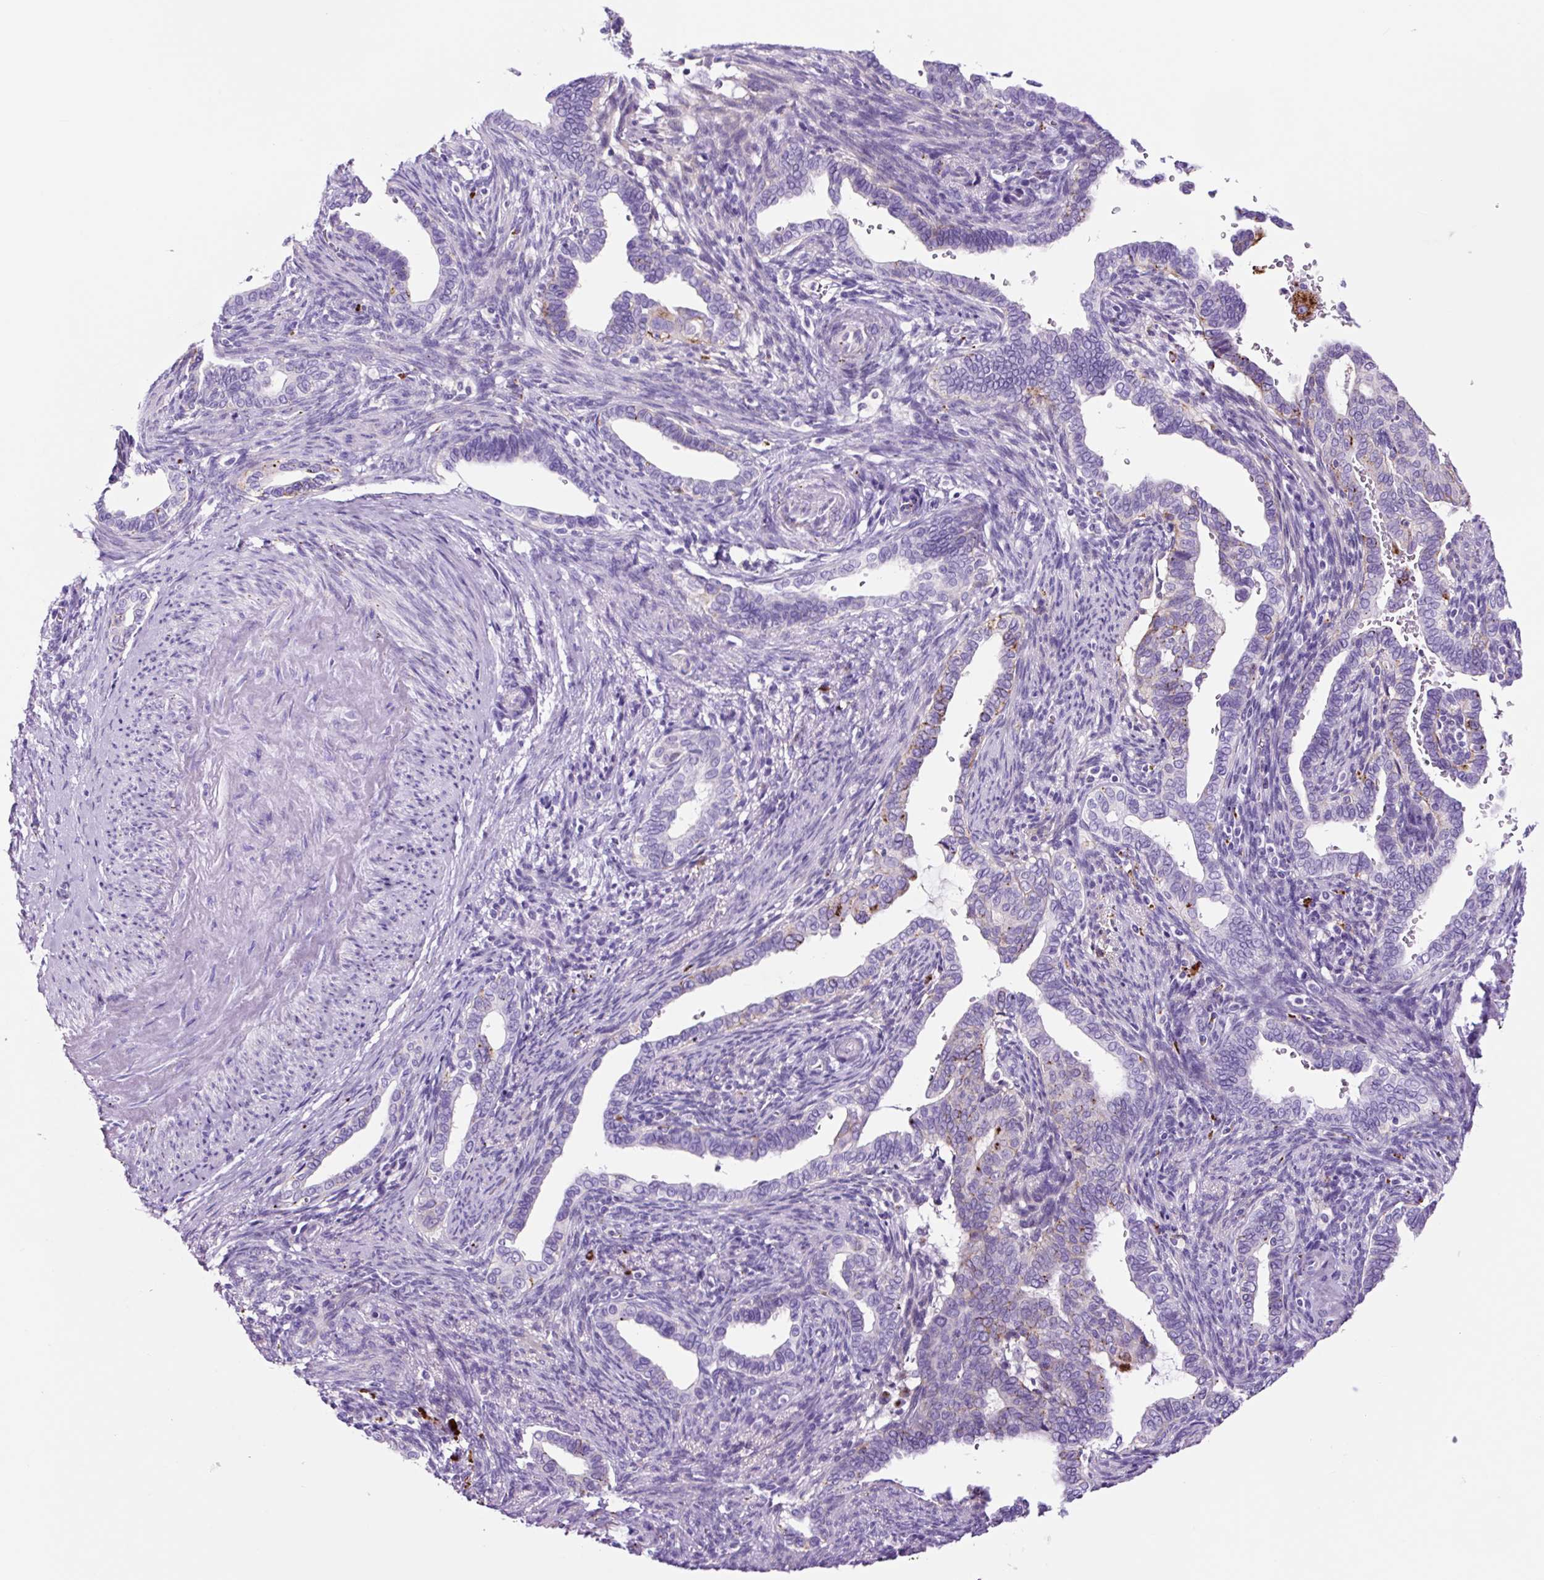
{"staining": {"intensity": "negative", "quantity": "none", "location": "none"}, "tissue": "cervical cancer", "cell_type": "Tumor cells", "image_type": "cancer", "snomed": [{"axis": "morphology", "description": "Adenocarcinoma, NOS"}, {"axis": "morphology", "description": "Adenocarcinoma, Low grade"}, {"axis": "topography", "description": "Cervix"}], "caption": "Immunohistochemical staining of cervical adenocarcinoma shows no significant positivity in tumor cells. (DAB immunohistochemistry visualized using brightfield microscopy, high magnification).", "gene": "LCN10", "patient": {"sex": "female", "age": 35}}